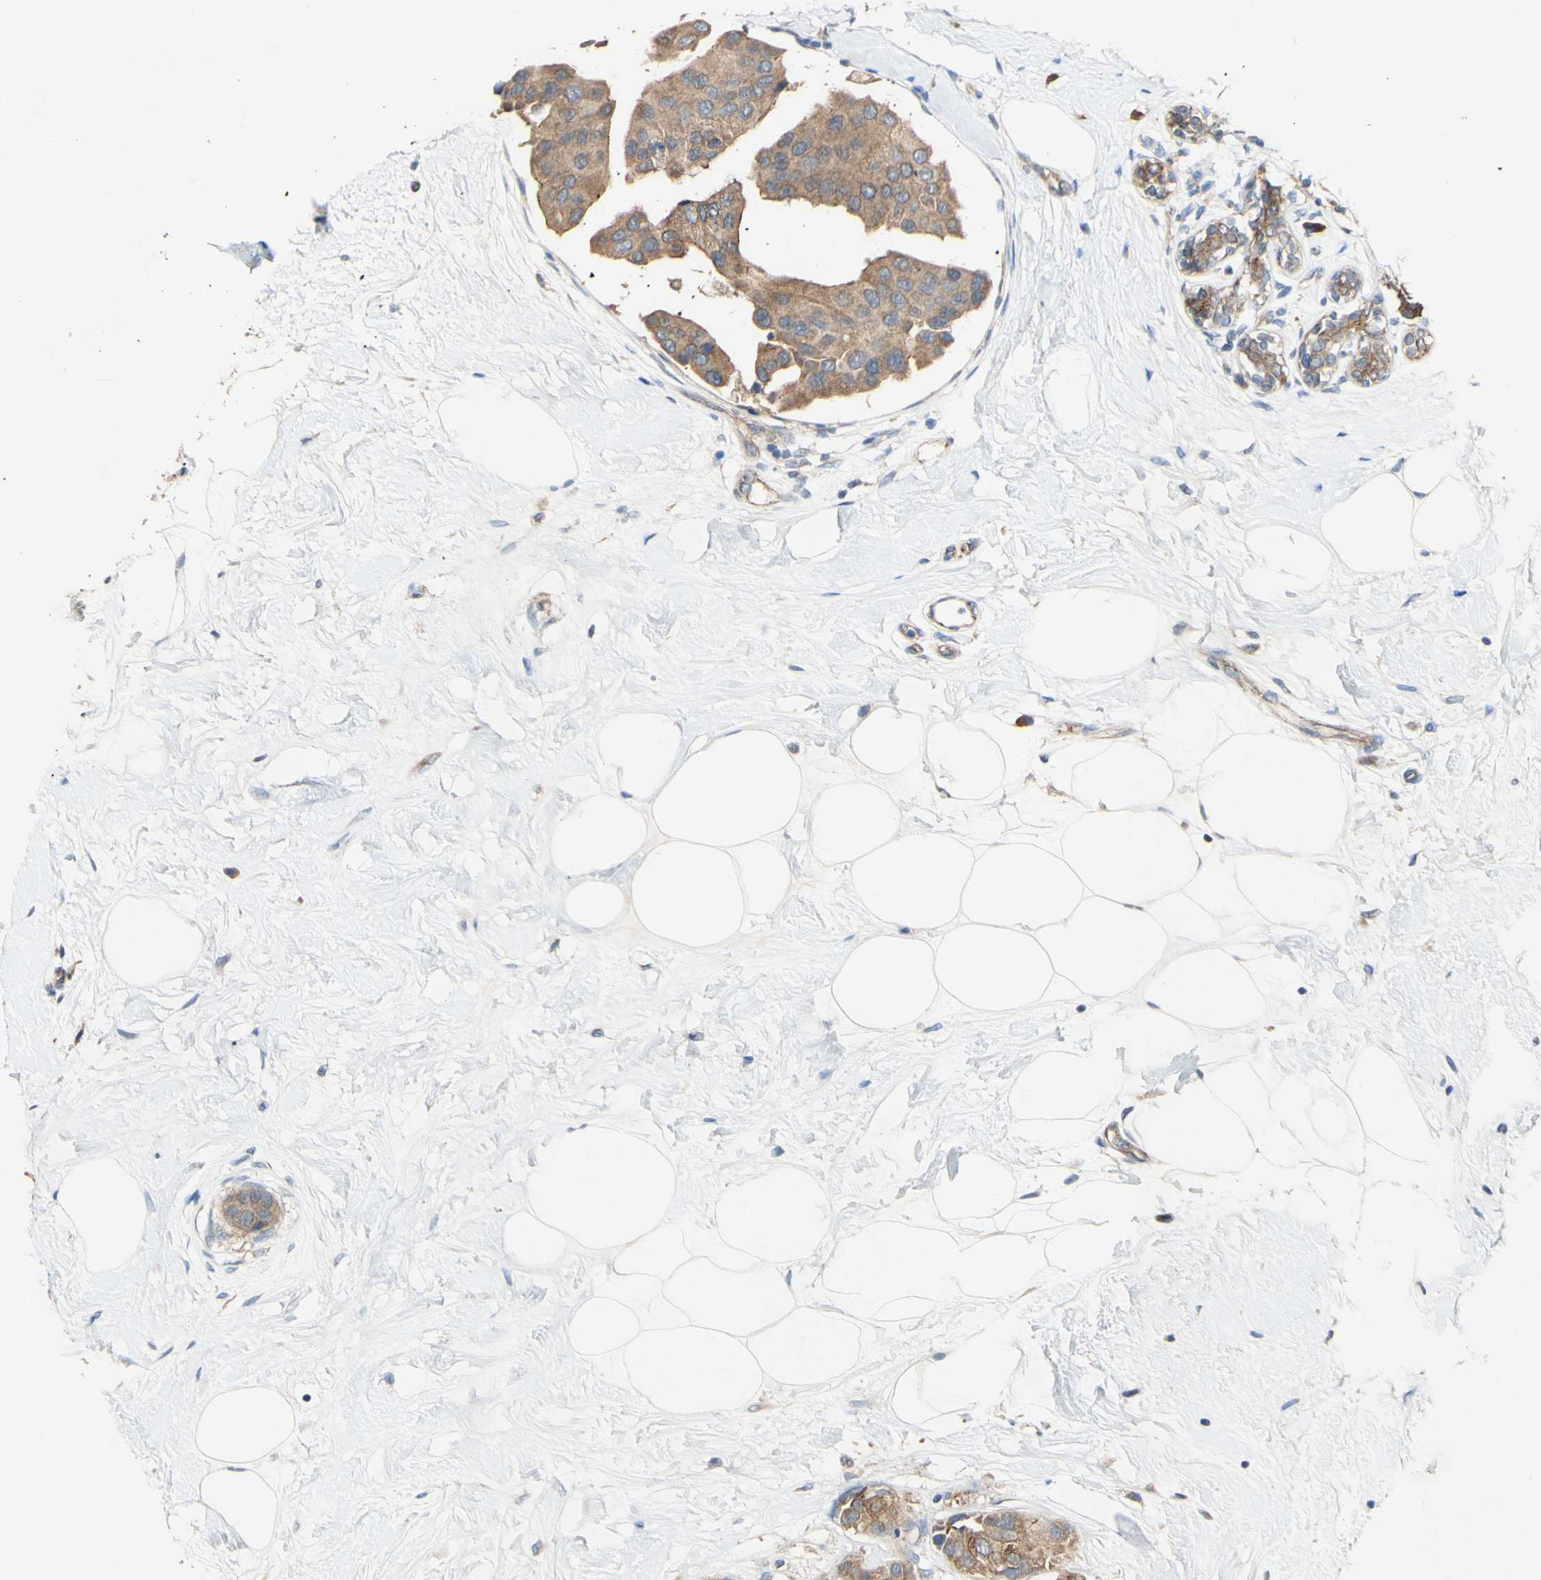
{"staining": {"intensity": "moderate", "quantity": ">75%", "location": "cytoplasmic/membranous"}, "tissue": "breast cancer", "cell_type": "Tumor cells", "image_type": "cancer", "snomed": [{"axis": "morphology", "description": "Normal tissue, NOS"}, {"axis": "morphology", "description": "Duct carcinoma"}, {"axis": "topography", "description": "Breast"}], "caption": "Immunohistochemistry histopathology image of invasive ductal carcinoma (breast) stained for a protein (brown), which displays medium levels of moderate cytoplasmic/membranous positivity in approximately >75% of tumor cells.", "gene": "PDGFB", "patient": {"sex": "female", "age": 39}}